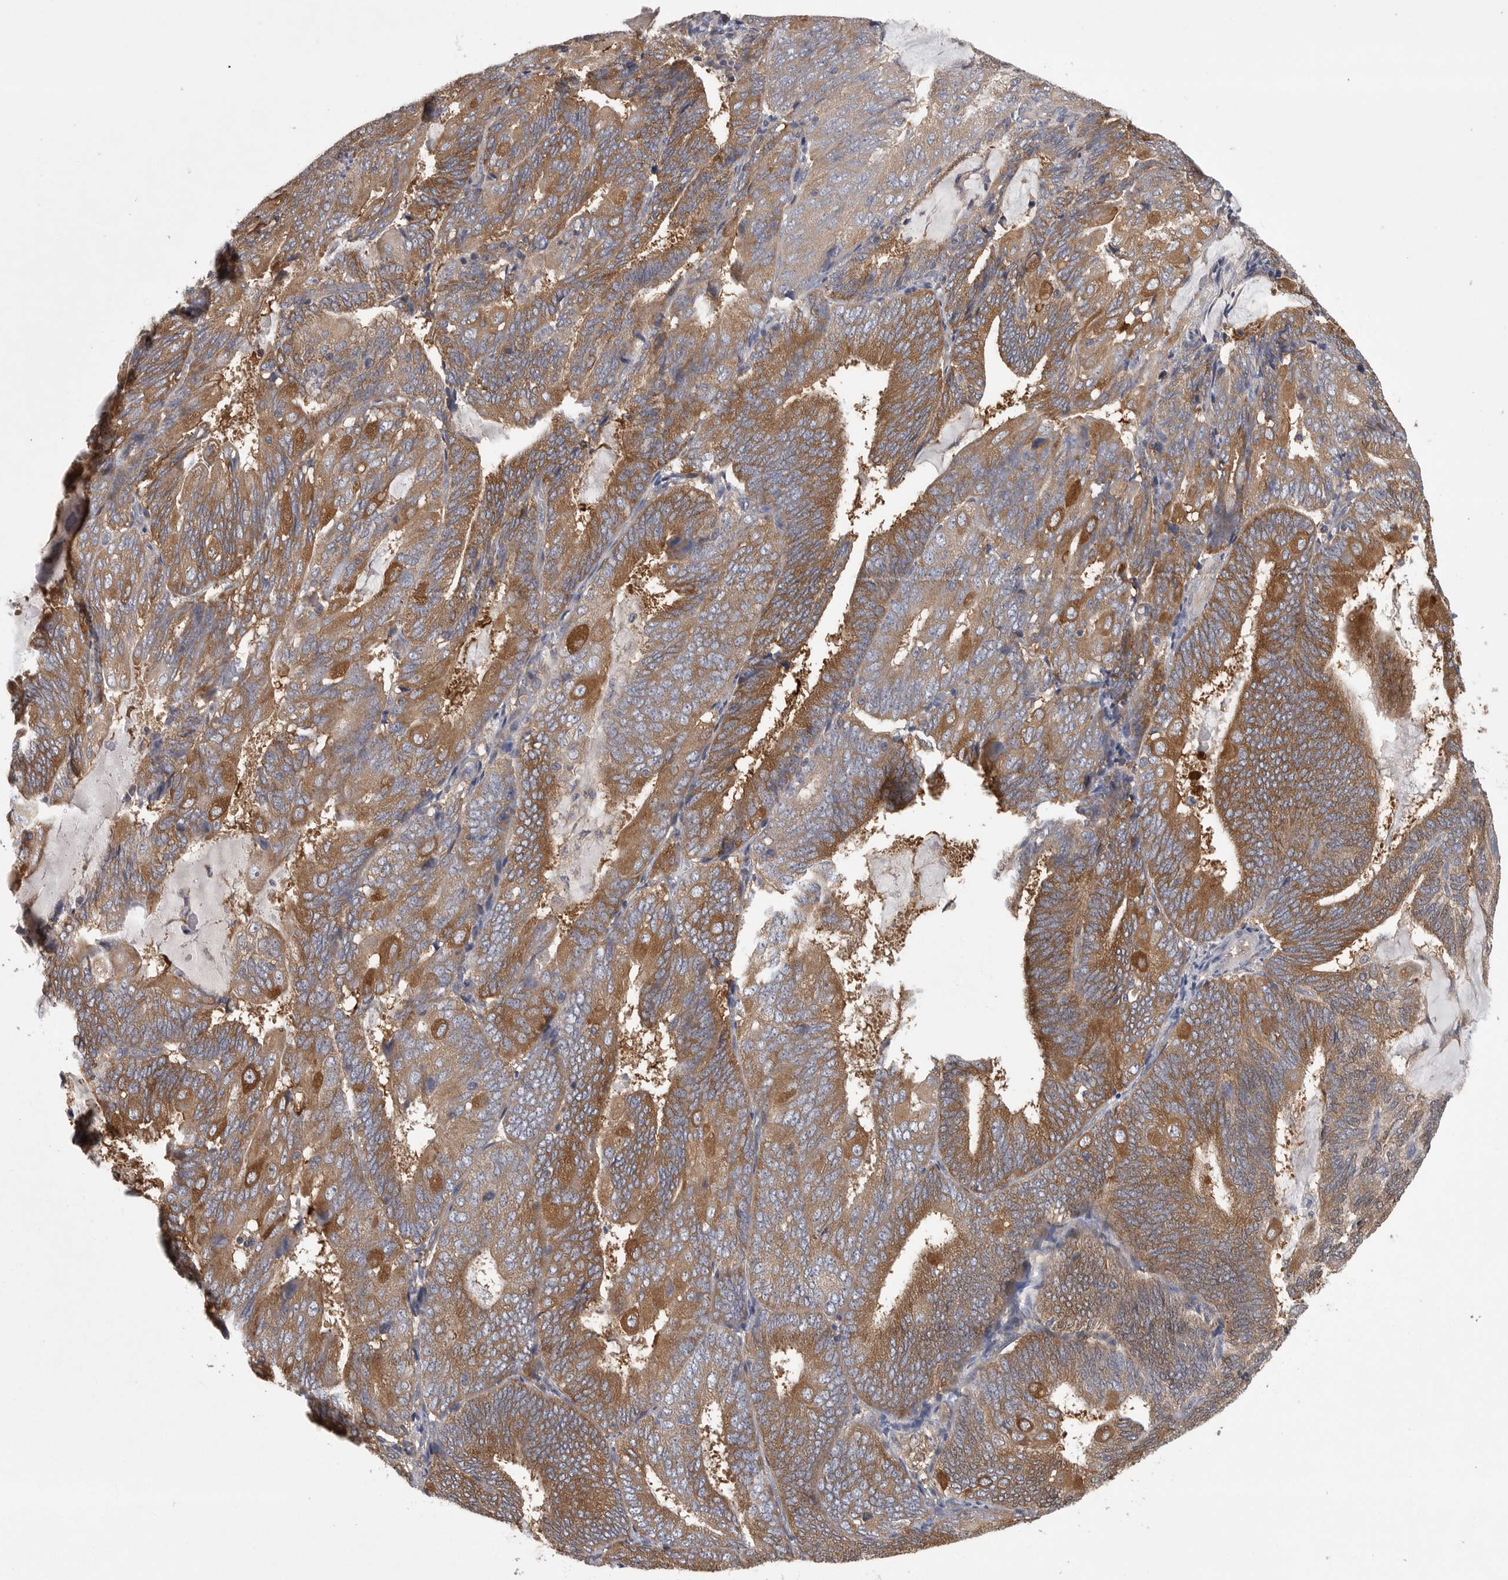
{"staining": {"intensity": "moderate", "quantity": ">75%", "location": "cytoplasmic/membranous"}, "tissue": "endometrial cancer", "cell_type": "Tumor cells", "image_type": "cancer", "snomed": [{"axis": "morphology", "description": "Adenocarcinoma, NOS"}, {"axis": "topography", "description": "Endometrium"}], "caption": "Immunohistochemistry micrograph of neoplastic tissue: adenocarcinoma (endometrial) stained using immunohistochemistry (IHC) reveals medium levels of moderate protein expression localized specifically in the cytoplasmic/membranous of tumor cells, appearing as a cytoplasmic/membranous brown color.", "gene": "OXR1", "patient": {"sex": "female", "age": 81}}